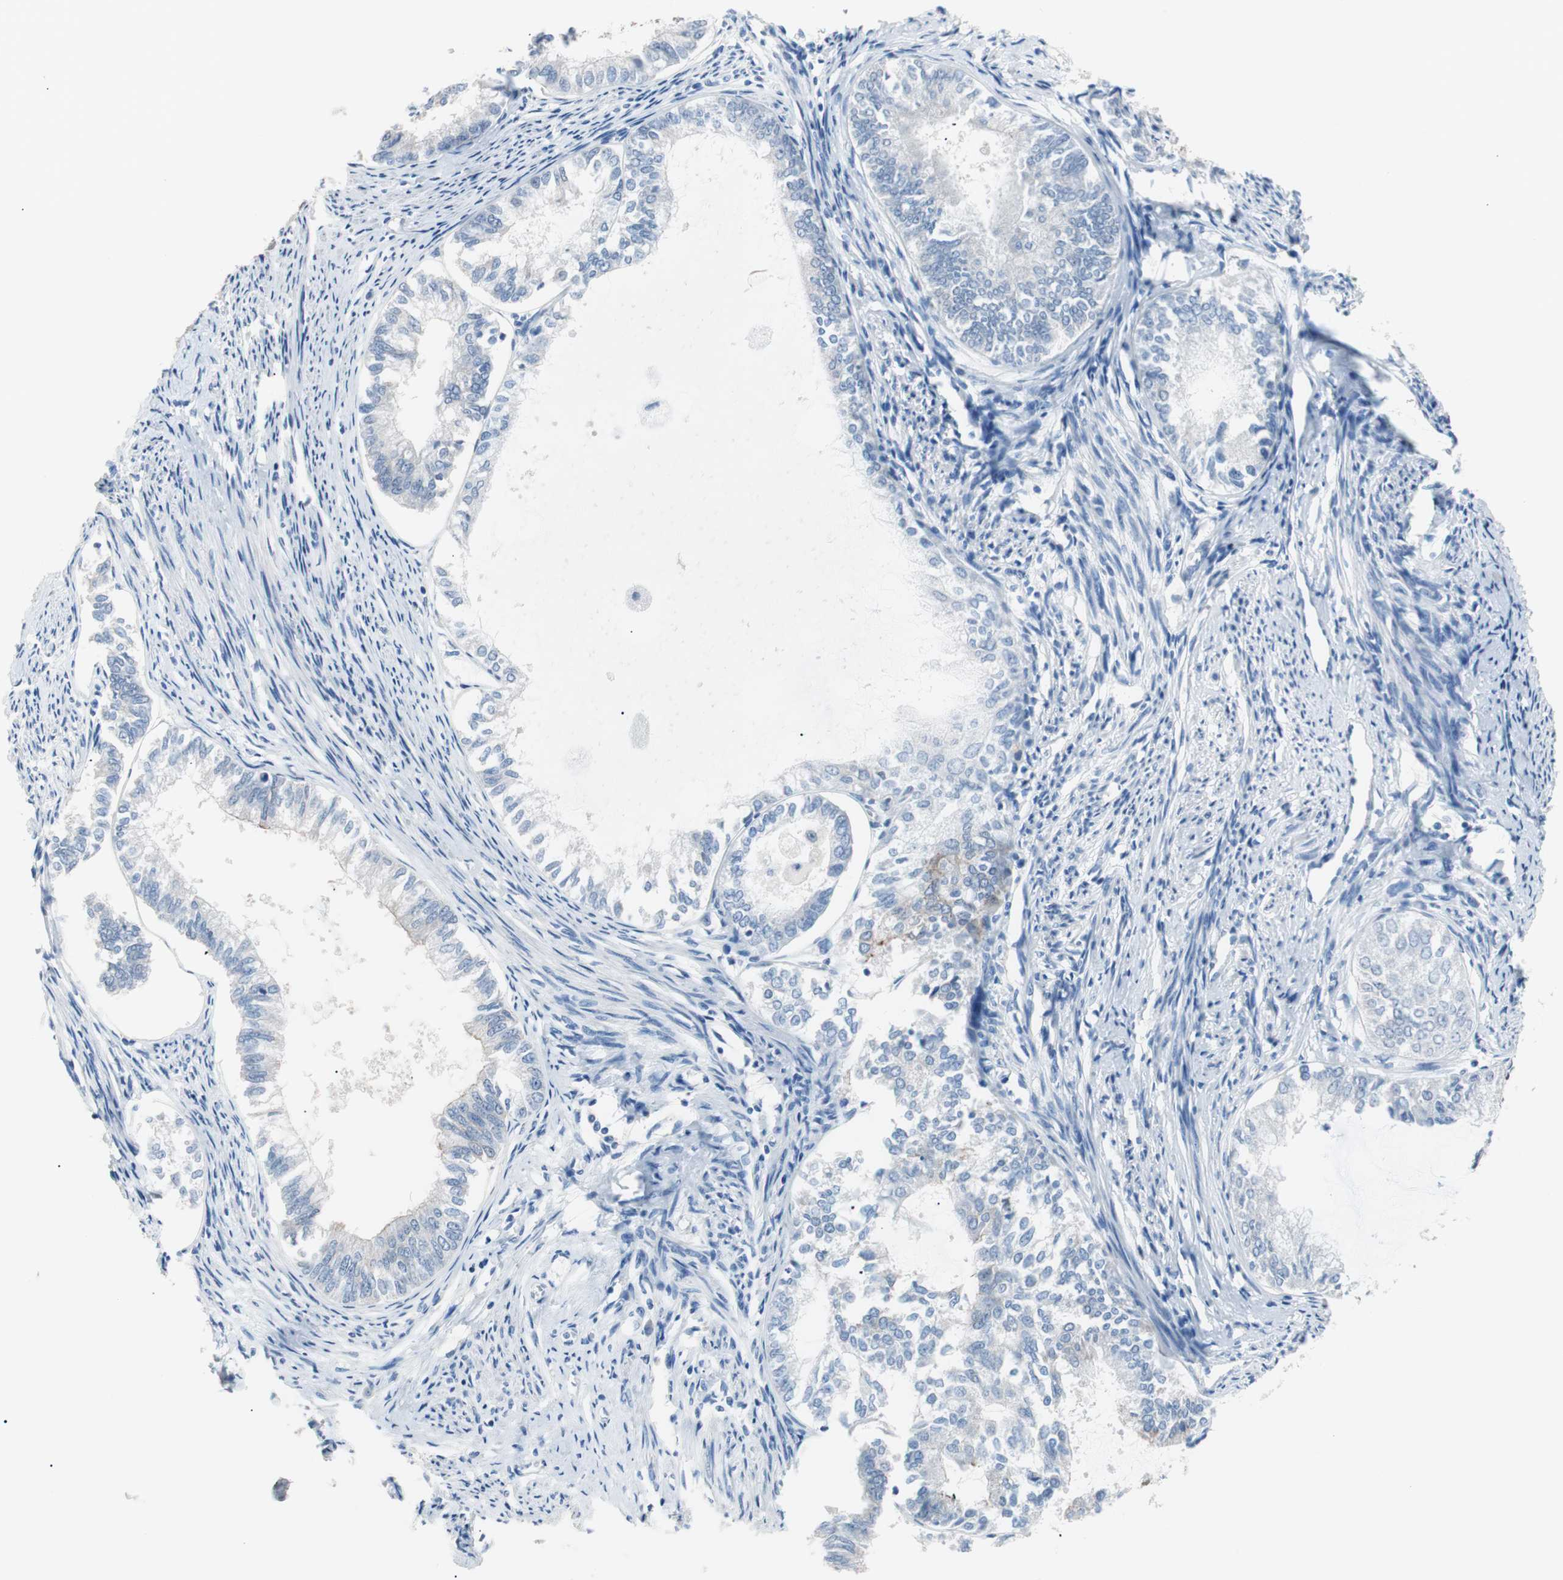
{"staining": {"intensity": "negative", "quantity": "none", "location": "none"}, "tissue": "endometrial cancer", "cell_type": "Tumor cells", "image_type": "cancer", "snomed": [{"axis": "morphology", "description": "Adenocarcinoma, NOS"}, {"axis": "topography", "description": "Endometrium"}], "caption": "Immunohistochemistry (IHC) histopathology image of human endometrial cancer (adenocarcinoma) stained for a protein (brown), which exhibits no positivity in tumor cells.", "gene": "VIL1", "patient": {"sex": "female", "age": 86}}